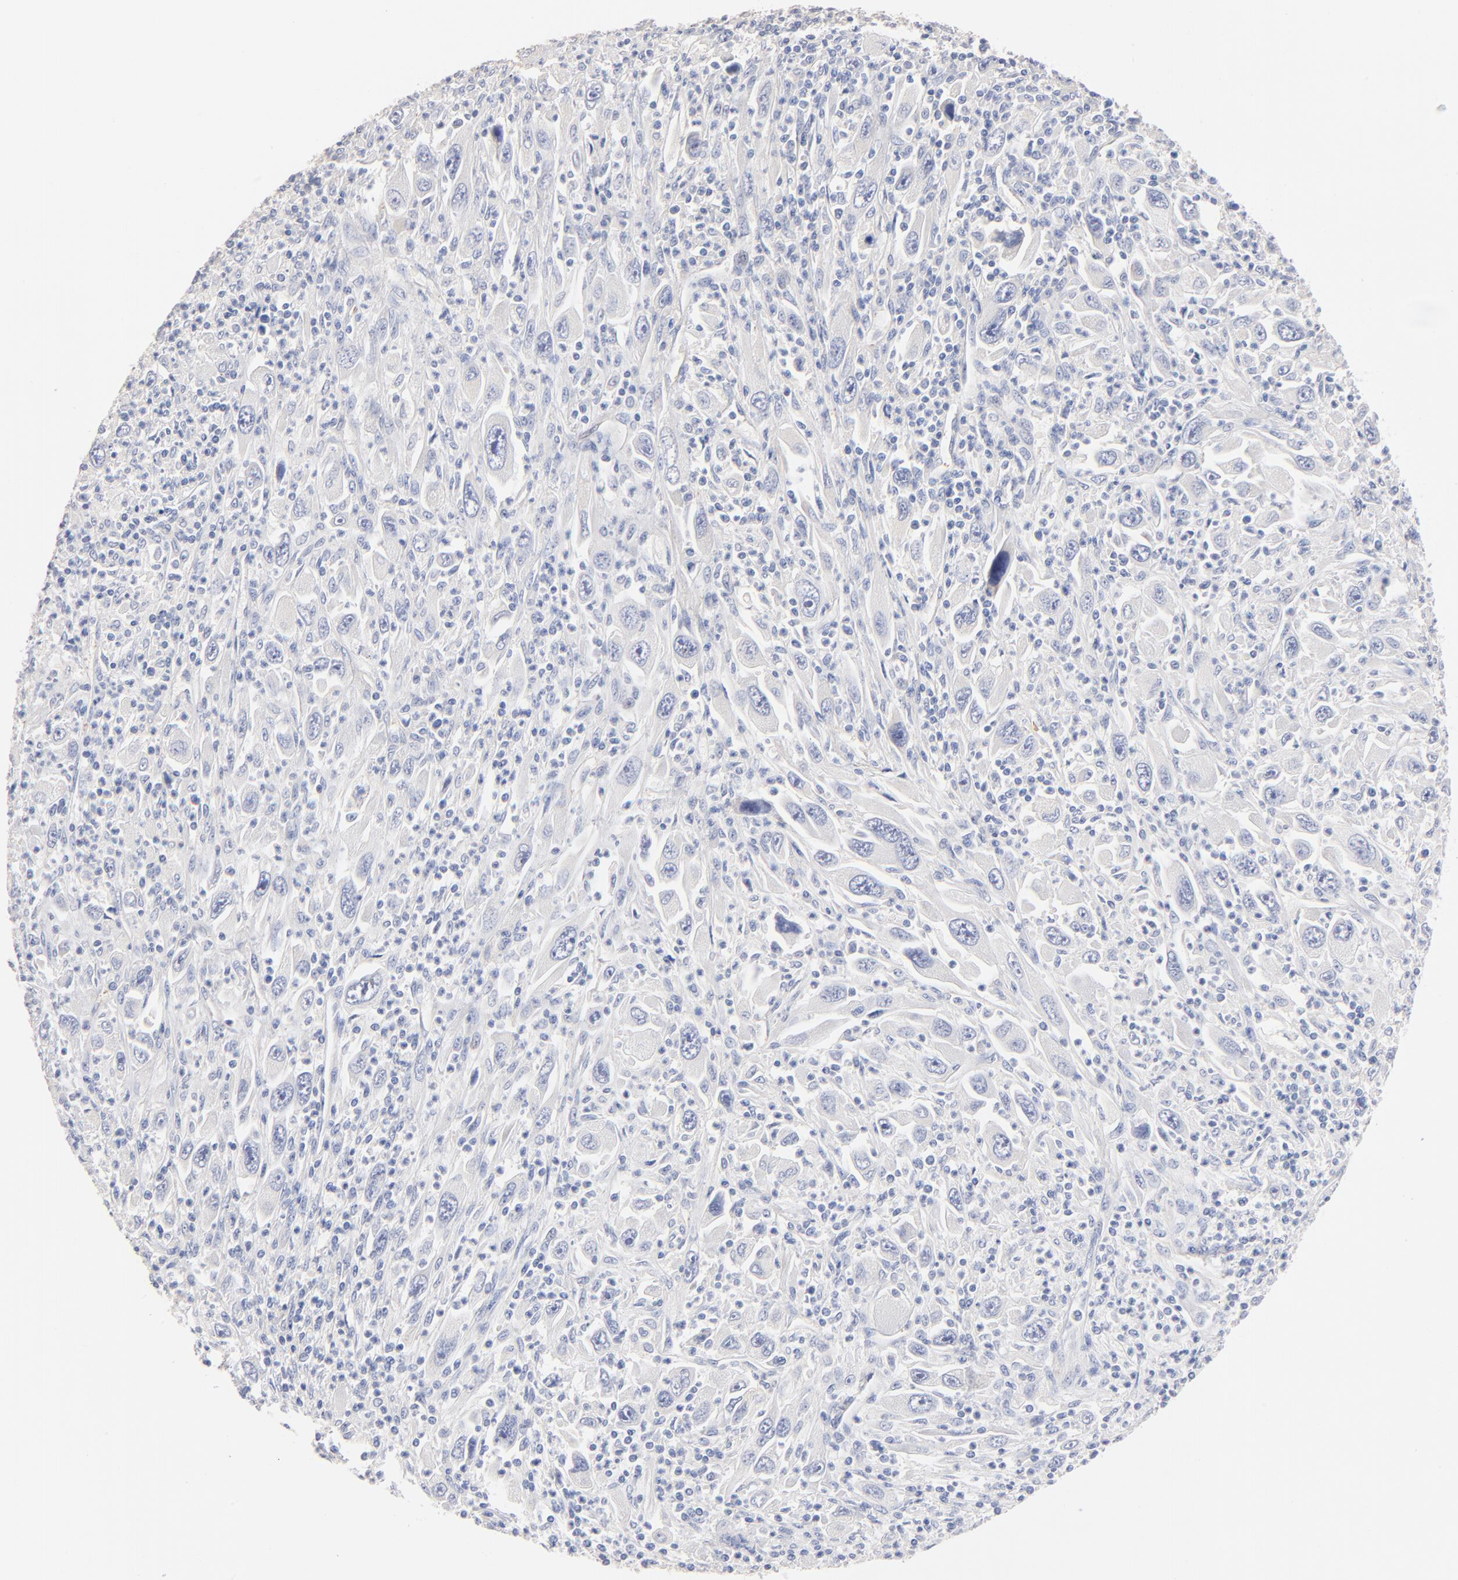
{"staining": {"intensity": "negative", "quantity": "none", "location": "none"}, "tissue": "melanoma", "cell_type": "Tumor cells", "image_type": "cancer", "snomed": [{"axis": "morphology", "description": "Malignant melanoma, Metastatic site"}, {"axis": "topography", "description": "Skin"}], "caption": "A high-resolution histopathology image shows immunohistochemistry (IHC) staining of malignant melanoma (metastatic site), which exhibits no significant positivity in tumor cells.", "gene": "ITGA8", "patient": {"sex": "female", "age": 56}}